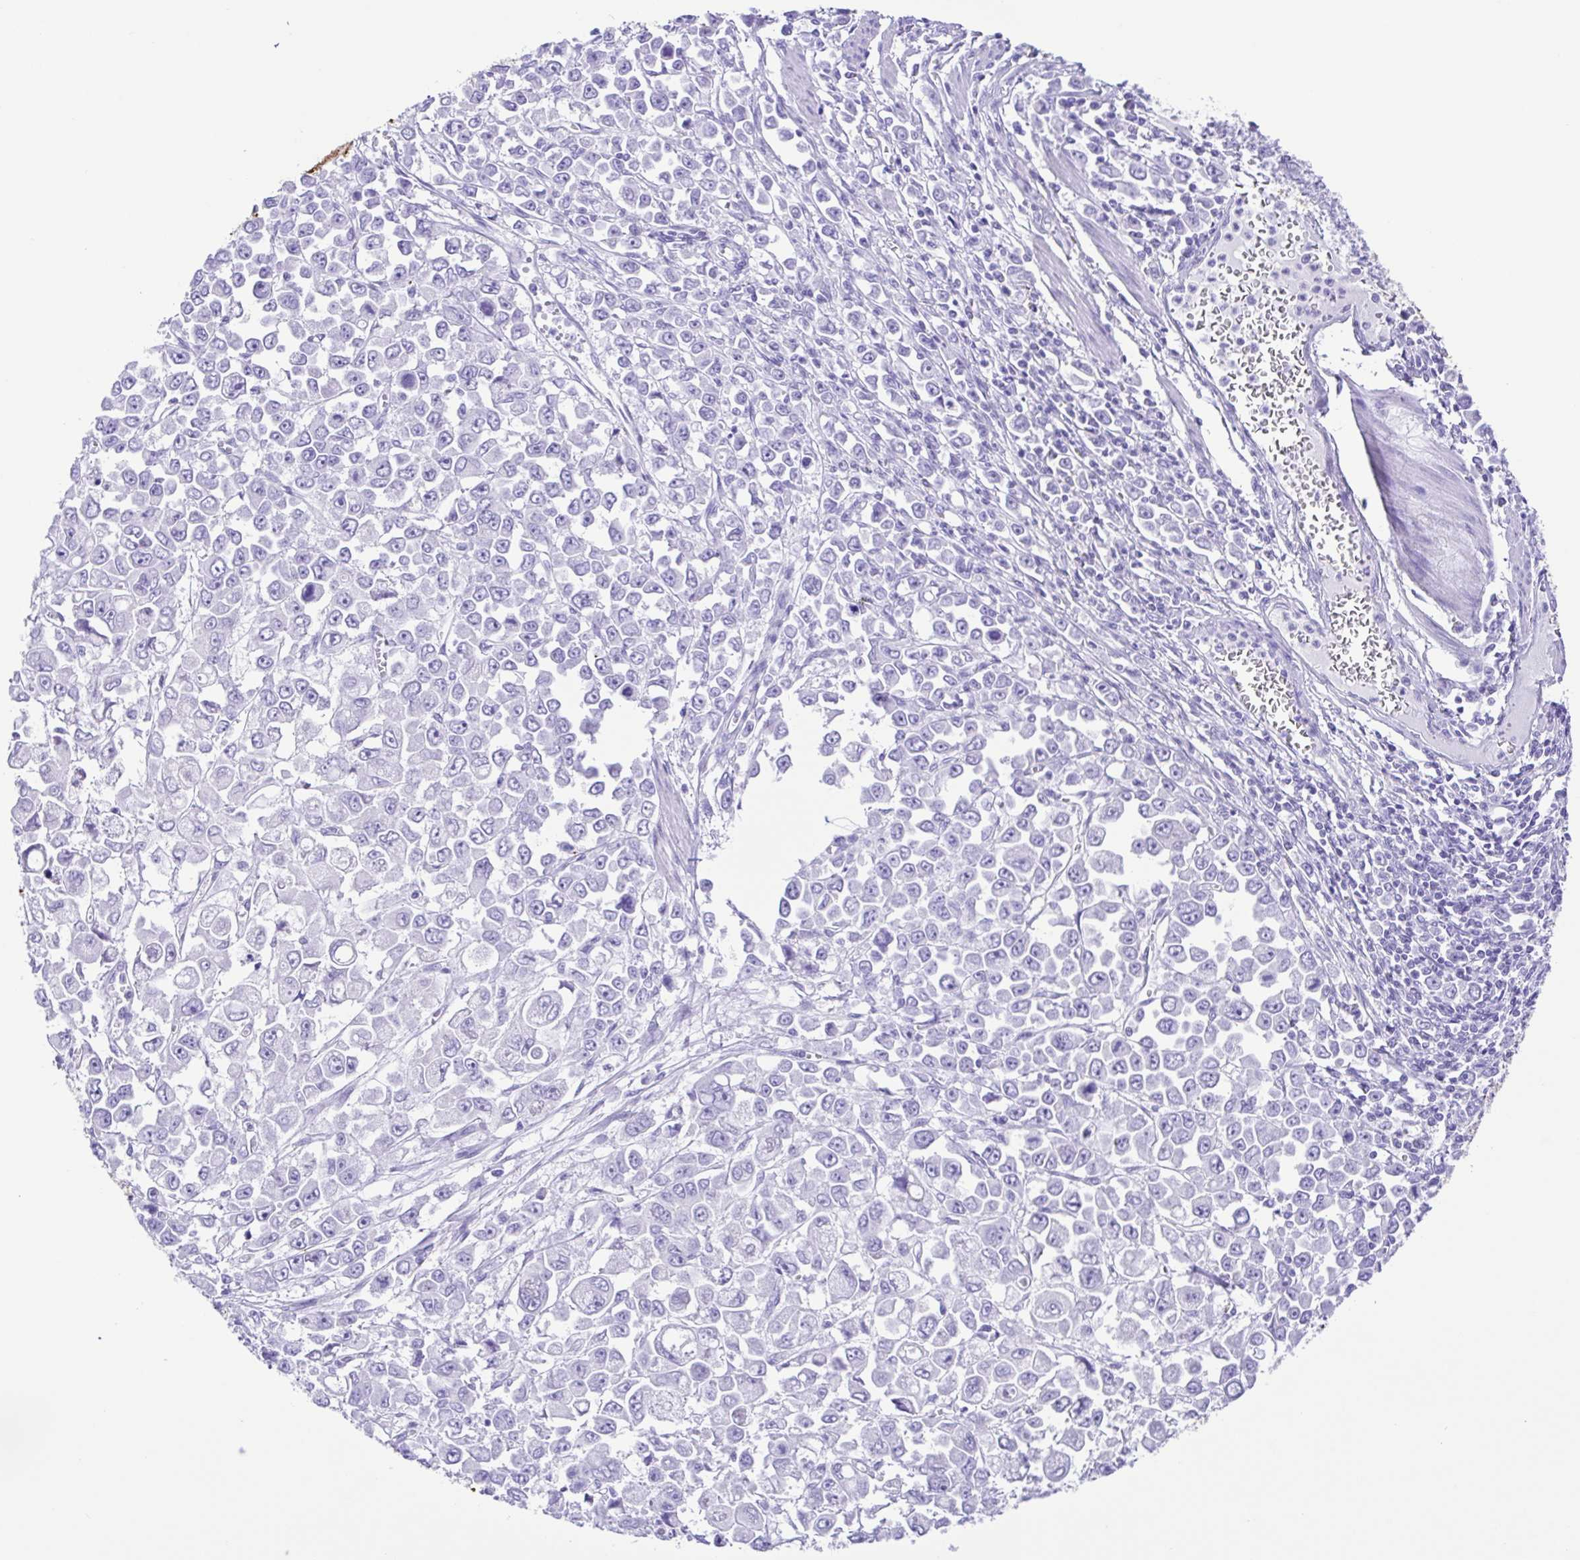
{"staining": {"intensity": "negative", "quantity": "none", "location": "none"}, "tissue": "stomach cancer", "cell_type": "Tumor cells", "image_type": "cancer", "snomed": [{"axis": "morphology", "description": "Adenocarcinoma, NOS"}, {"axis": "topography", "description": "Stomach, upper"}], "caption": "Immunohistochemical staining of adenocarcinoma (stomach) demonstrates no significant expression in tumor cells.", "gene": "ERP27", "patient": {"sex": "male", "age": 70}}